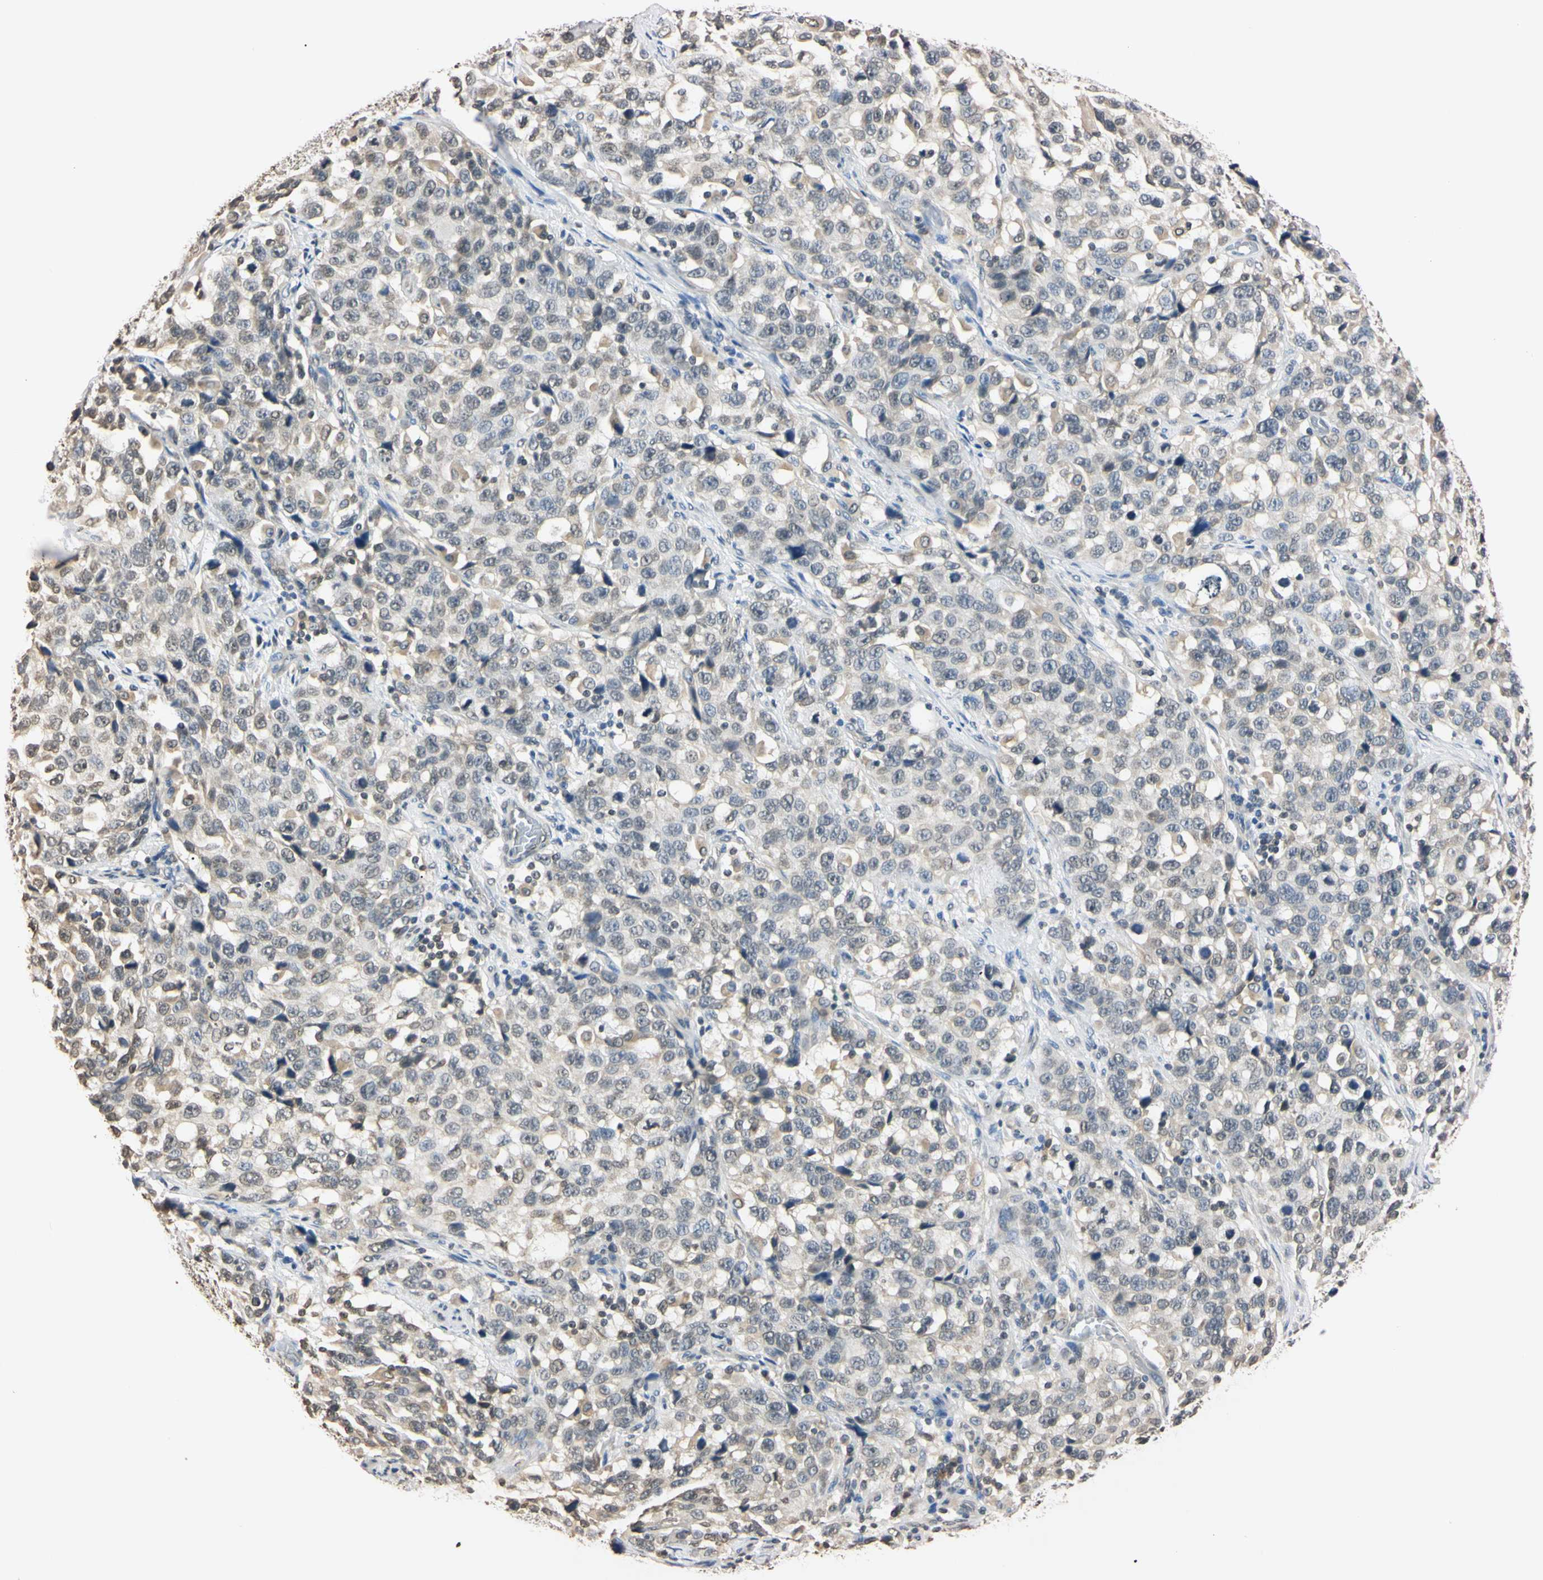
{"staining": {"intensity": "weak", "quantity": "<25%", "location": "nuclear"}, "tissue": "stomach cancer", "cell_type": "Tumor cells", "image_type": "cancer", "snomed": [{"axis": "morphology", "description": "Normal tissue, NOS"}, {"axis": "morphology", "description": "Adenocarcinoma, NOS"}, {"axis": "topography", "description": "Stomach"}], "caption": "Protein analysis of stomach cancer demonstrates no significant staining in tumor cells. (Stains: DAB IHC with hematoxylin counter stain, Microscopy: brightfield microscopy at high magnification).", "gene": "CDC45", "patient": {"sex": "male", "age": 48}}